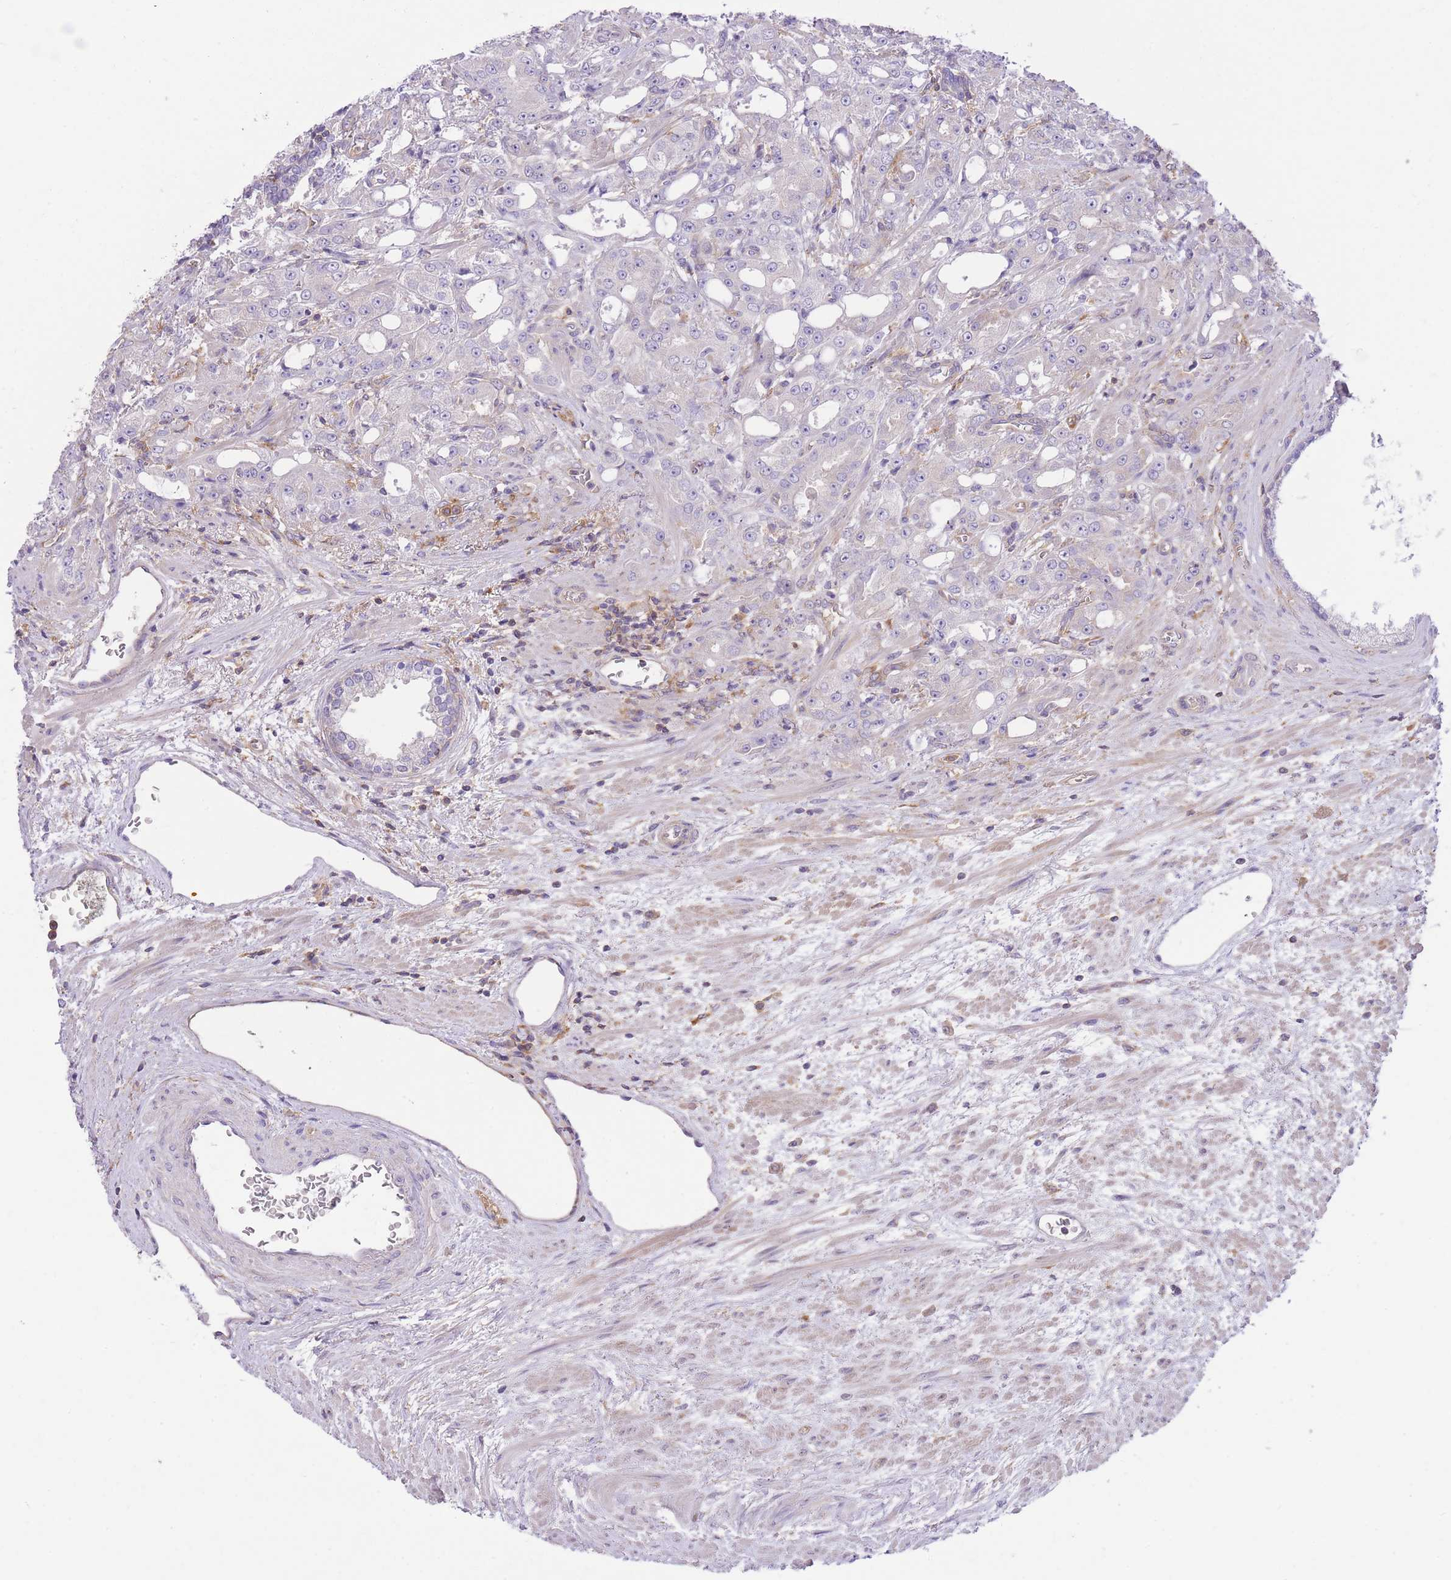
{"staining": {"intensity": "negative", "quantity": "none", "location": "none"}, "tissue": "prostate cancer", "cell_type": "Tumor cells", "image_type": "cancer", "snomed": [{"axis": "morphology", "description": "Adenocarcinoma, High grade"}, {"axis": "topography", "description": "Prostate"}], "caption": "Tumor cells are negative for protein expression in human prostate cancer.", "gene": "PRKAR1A", "patient": {"sex": "male", "age": 69}}